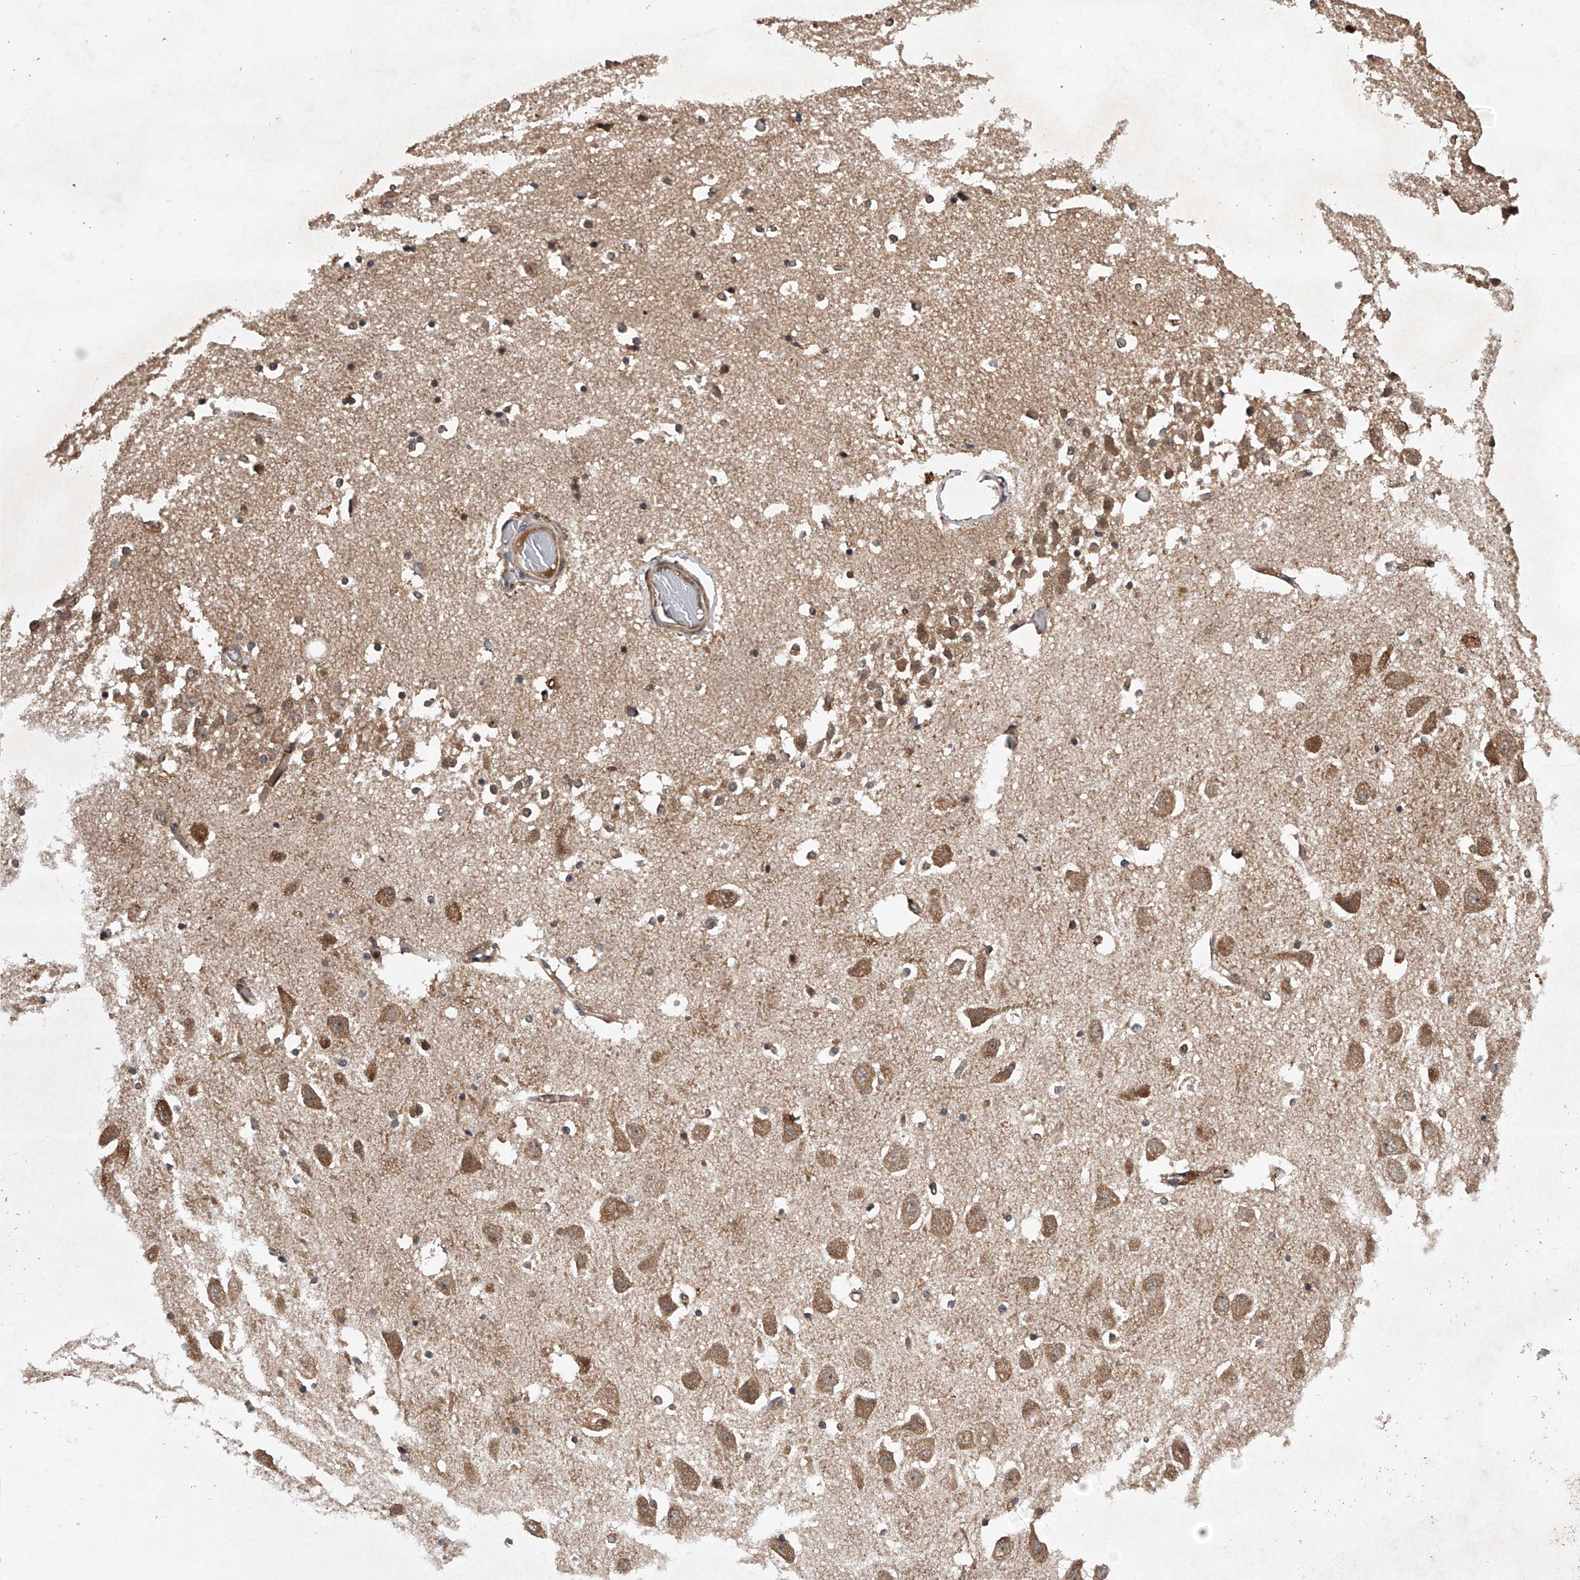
{"staining": {"intensity": "moderate", "quantity": "<25%", "location": "cytoplasmic/membranous"}, "tissue": "hippocampus", "cell_type": "Glial cells", "image_type": "normal", "snomed": [{"axis": "morphology", "description": "Normal tissue, NOS"}, {"axis": "topography", "description": "Hippocampus"}], "caption": "A high-resolution micrograph shows immunohistochemistry staining of normal hippocampus, which exhibits moderate cytoplasmic/membranous expression in approximately <25% of glial cells.", "gene": "MAP3K11", "patient": {"sex": "female", "age": 52}}